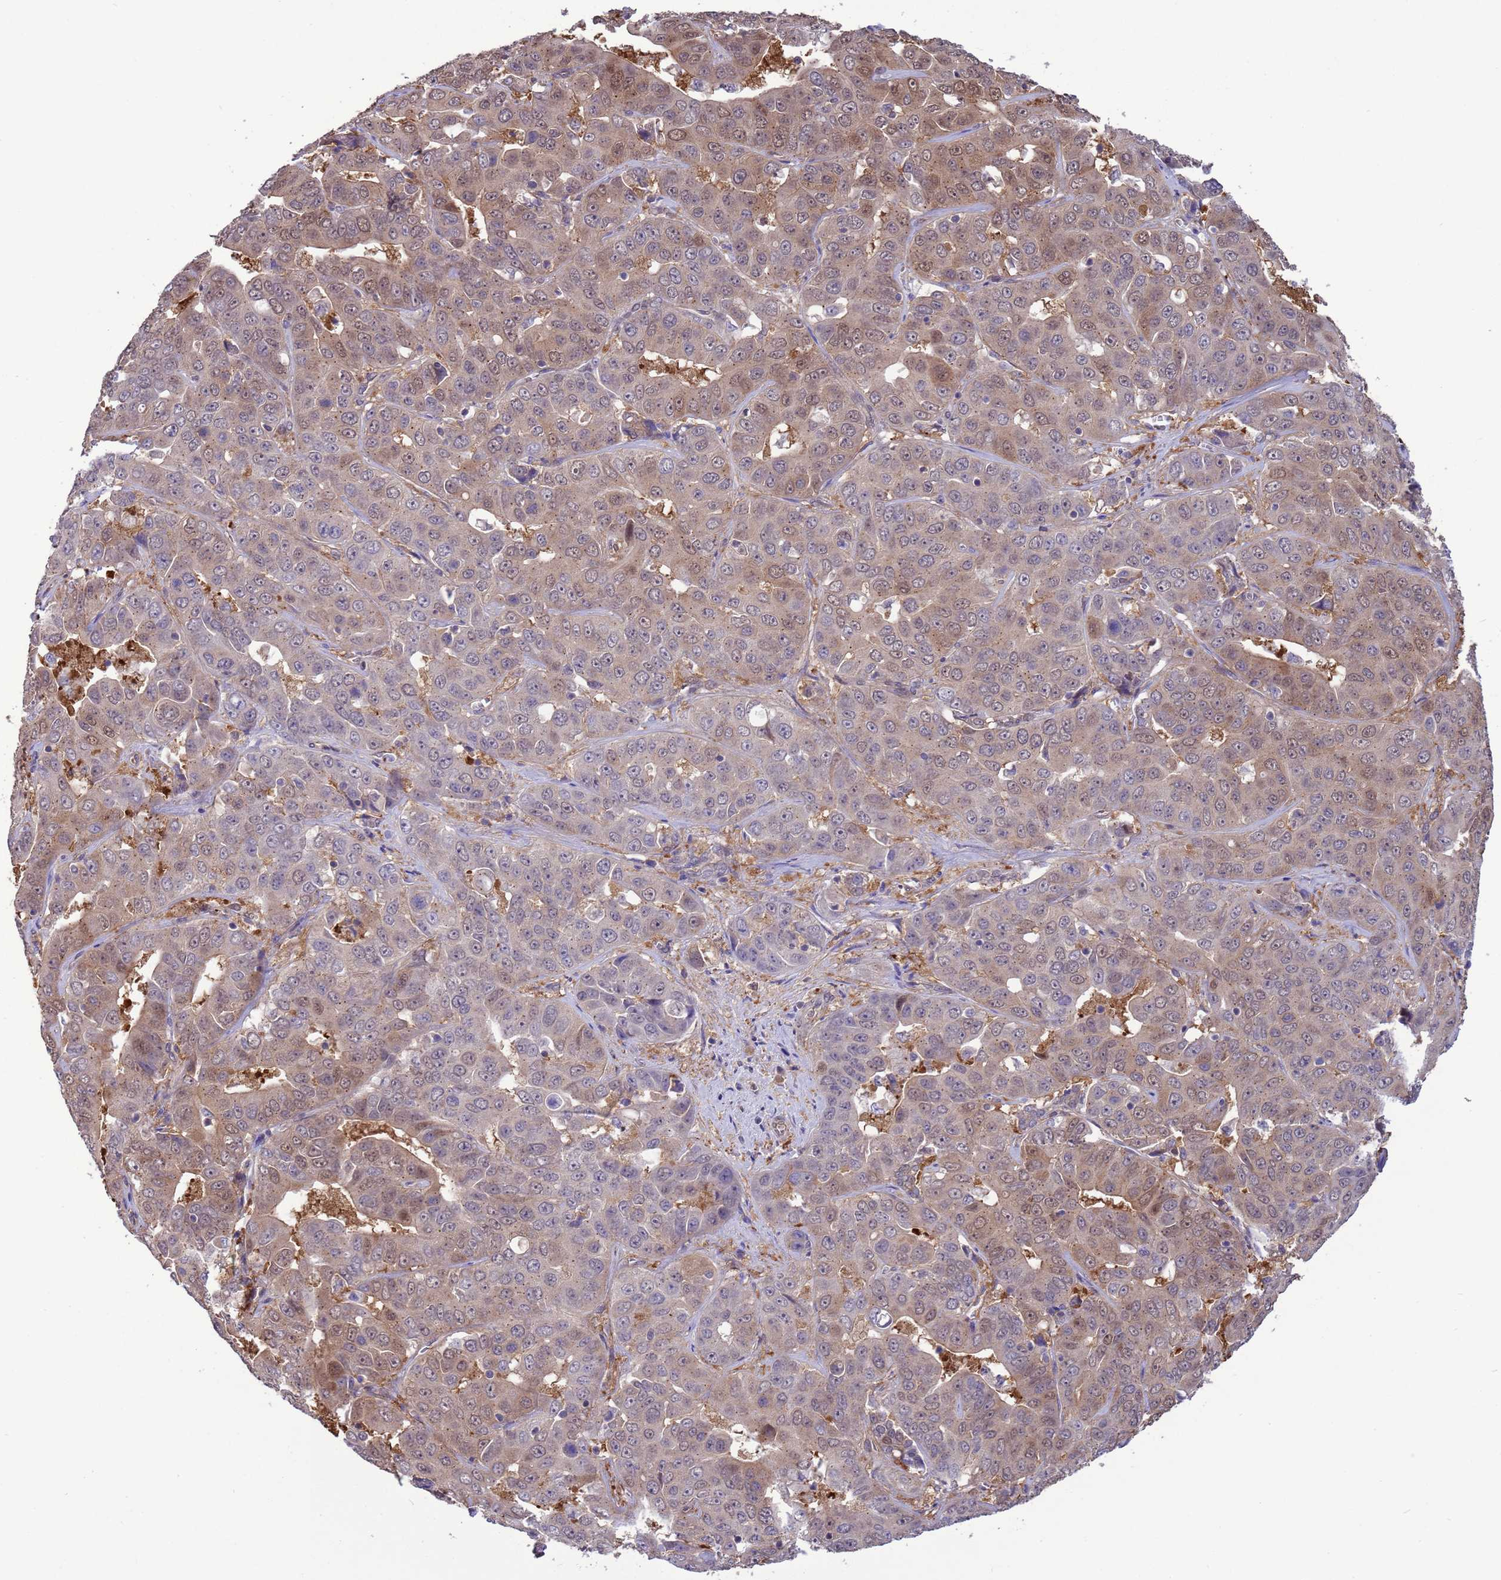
{"staining": {"intensity": "weak", "quantity": "<25%", "location": "nuclear"}, "tissue": "liver cancer", "cell_type": "Tumor cells", "image_type": "cancer", "snomed": [{"axis": "morphology", "description": "Cholangiocarcinoma"}, {"axis": "topography", "description": "Liver"}], "caption": "An immunohistochemistry photomicrograph of liver cancer is shown. There is no staining in tumor cells of liver cancer.", "gene": "GJA10", "patient": {"sex": "female", "age": 52}}